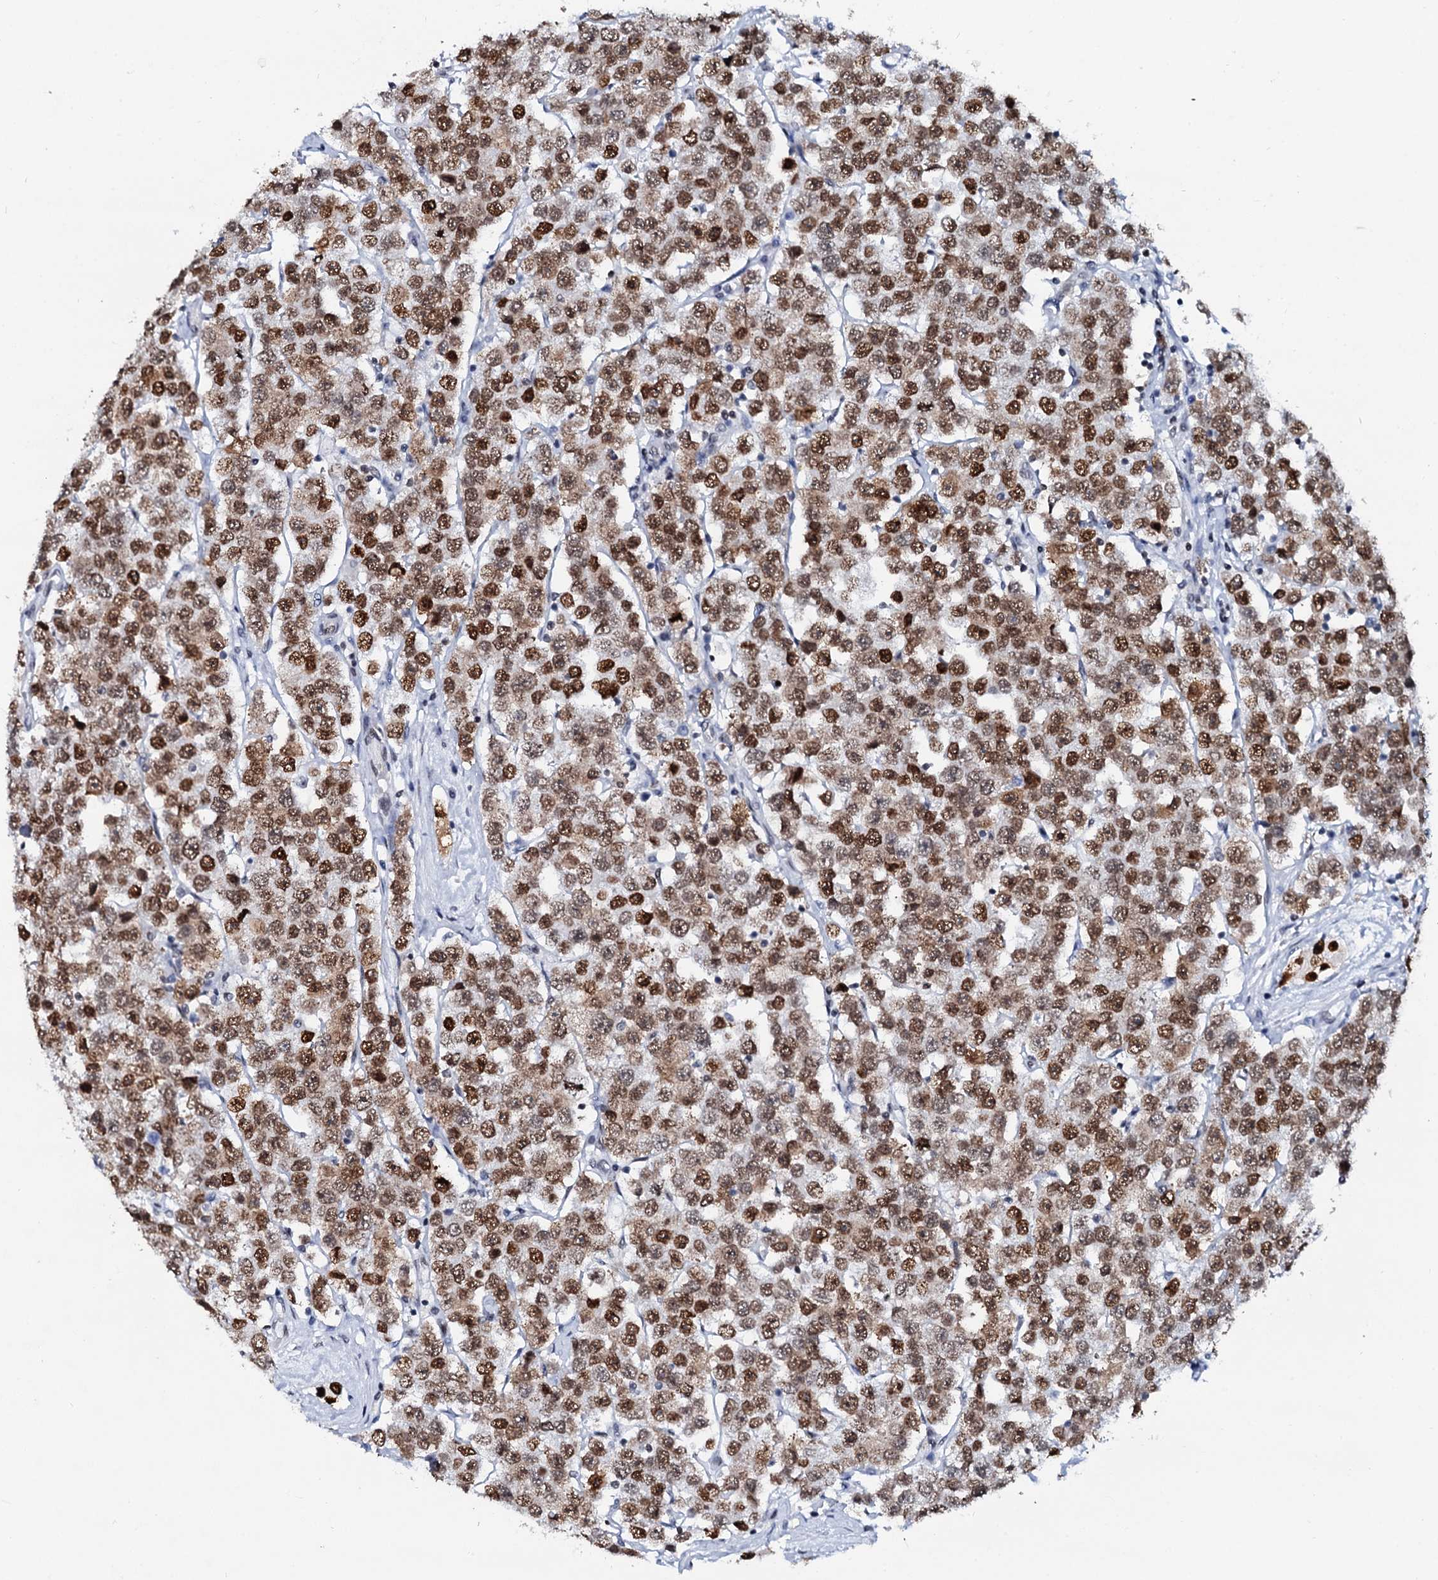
{"staining": {"intensity": "moderate", "quantity": ">75%", "location": "cytoplasmic/membranous,nuclear"}, "tissue": "testis cancer", "cell_type": "Tumor cells", "image_type": "cancer", "snomed": [{"axis": "morphology", "description": "Seminoma, NOS"}, {"axis": "topography", "description": "Testis"}], "caption": "A brown stain shows moderate cytoplasmic/membranous and nuclear expression of a protein in human testis cancer (seminoma) tumor cells.", "gene": "CMAS", "patient": {"sex": "male", "age": 28}}